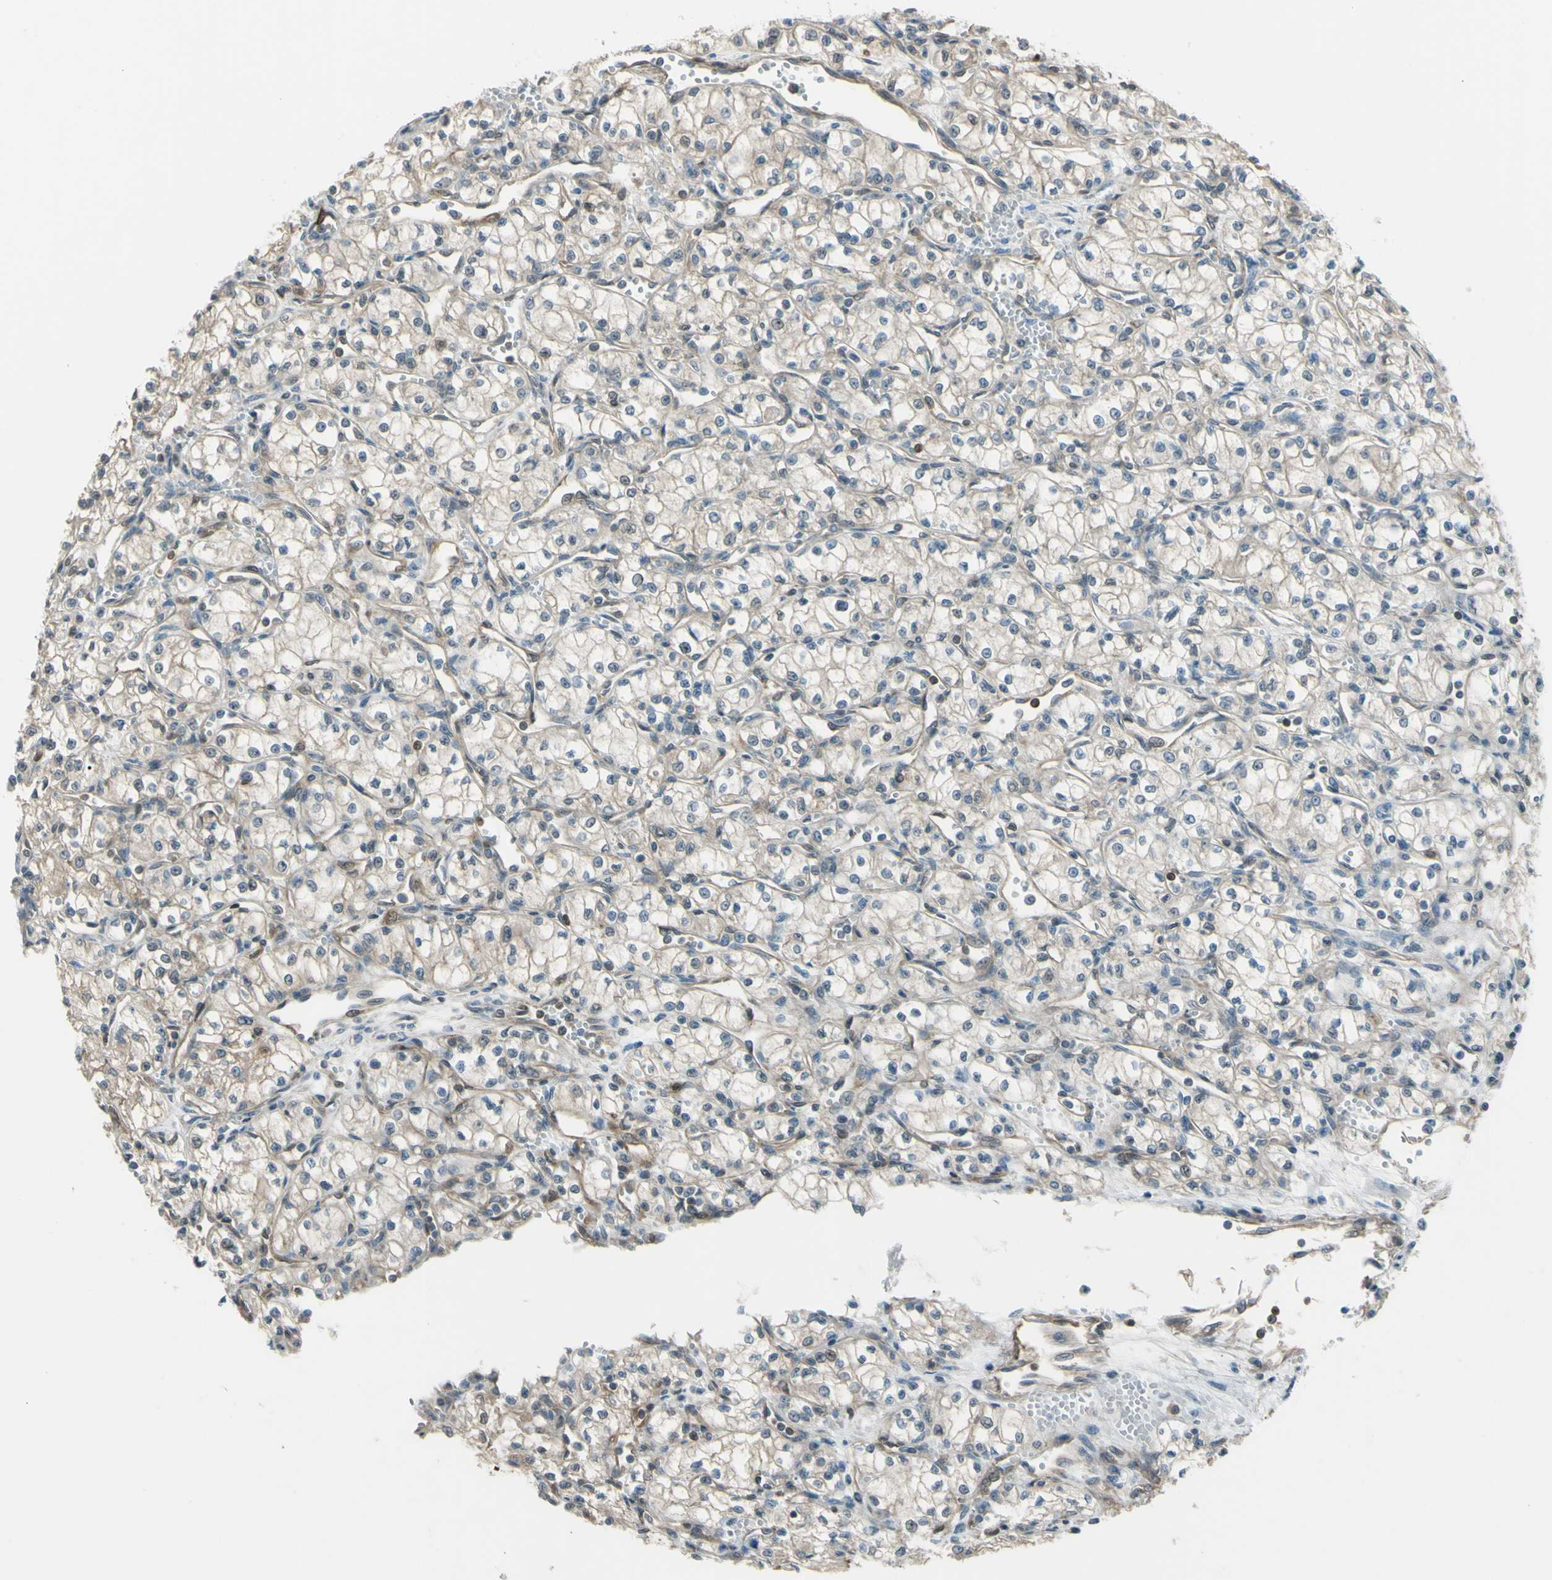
{"staining": {"intensity": "weak", "quantity": "25%-75%", "location": "cytoplasmic/membranous"}, "tissue": "renal cancer", "cell_type": "Tumor cells", "image_type": "cancer", "snomed": [{"axis": "morphology", "description": "Normal tissue, NOS"}, {"axis": "morphology", "description": "Adenocarcinoma, NOS"}, {"axis": "topography", "description": "Kidney"}], "caption": "There is low levels of weak cytoplasmic/membranous staining in tumor cells of renal cancer (adenocarcinoma), as demonstrated by immunohistochemical staining (brown color).", "gene": "YWHAQ", "patient": {"sex": "male", "age": 59}}